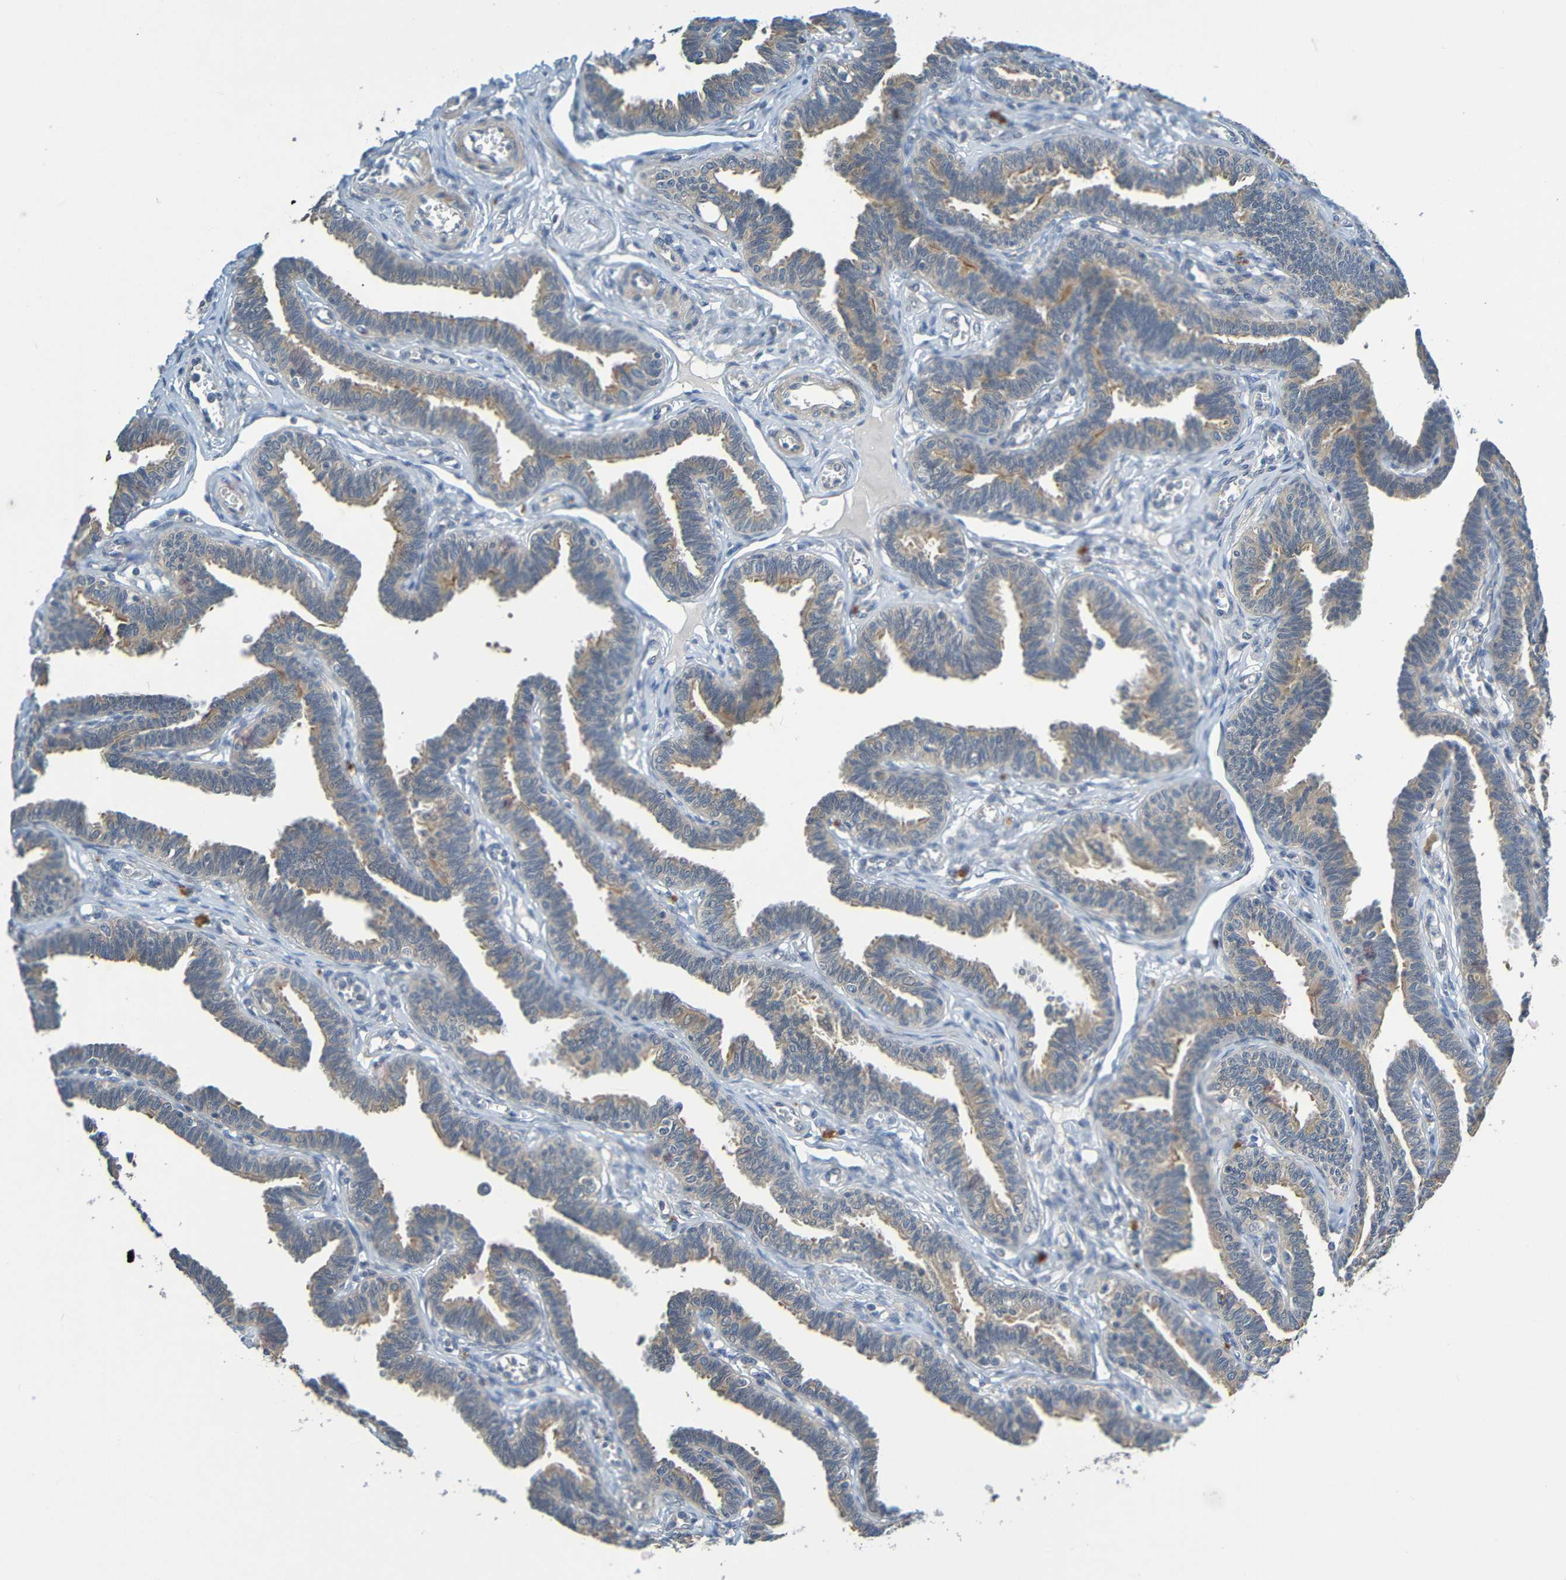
{"staining": {"intensity": "weak", "quantity": ">75%", "location": "cytoplasmic/membranous"}, "tissue": "fallopian tube", "cell_type": "Glandular cells", "image_type": "normal", "snomed": [{"axis": "morphology", "description": "Normal tissue, NOS"}, {"axis": "topography", "description": "Fallopian tube"}, {"axis": "topography", "description": "Ovary"}], "caption": "Glandular cells demonstrate weak cytoplasmic/membranous expression in about >75% of cells in normal fallopian tube. The staining is performed using DAB brown chromogen to label protein expression. The nuclei are counter-stained blue using hematoxylin.", "gene": "CYP4F2", "patient": {"sex": "female", "age": 23}}